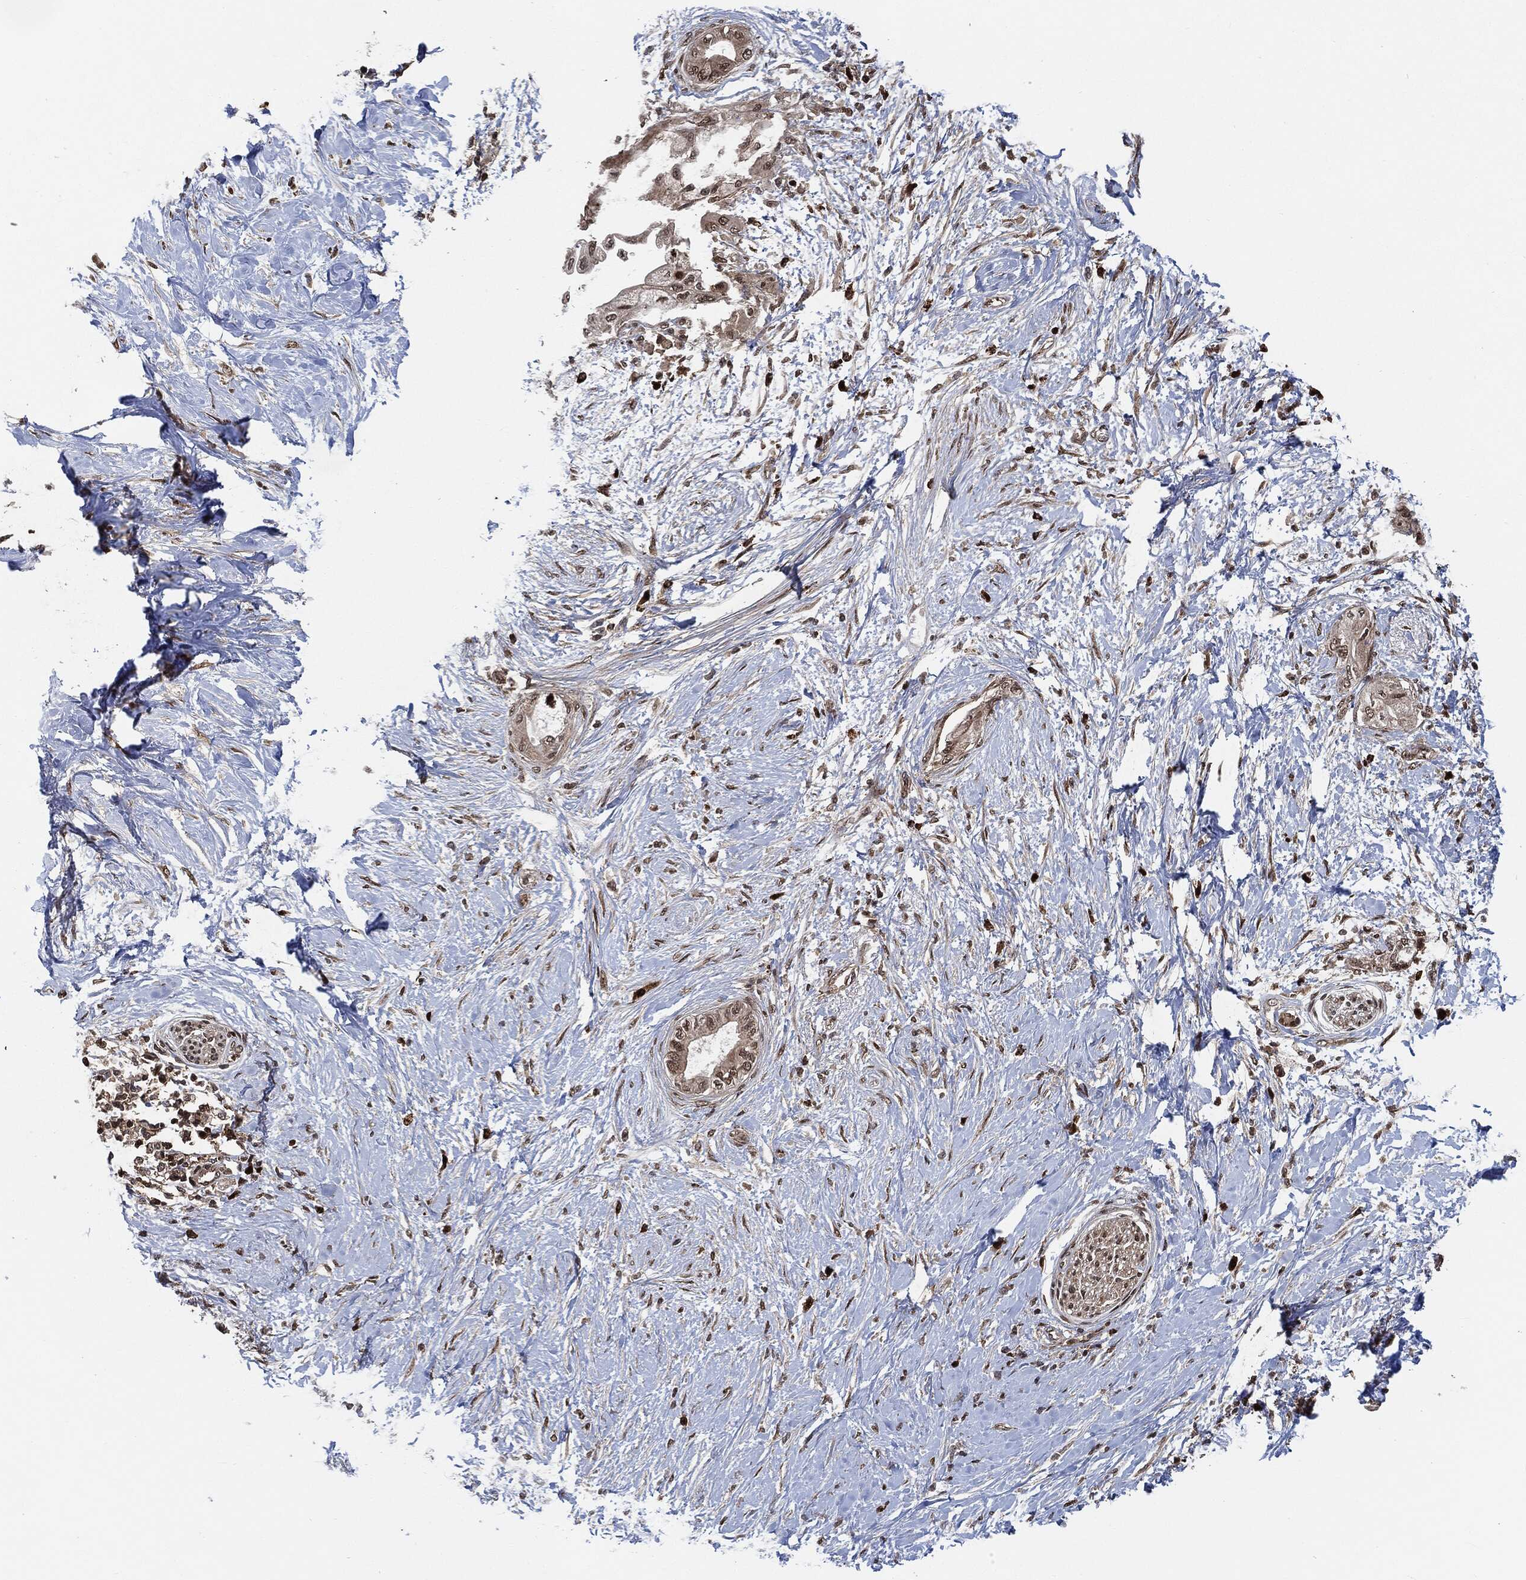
{"staining": {"intensity": "moderate", "quantity": ">75%", "location": "cytoplasmic/membranous,nuclear"}, "tissue": "pancreatic cancer", "cell_type": "Tumor cells", "image_type": "cancer", "snomed": [{"axis": "morphology", "description": "Normal tissue, NOS"}, {"axis": "morphology", "description": "Adenocarcinoma, NOS"}, {"axis": "topography", "description": "Pancreas"}, {"axis": "topography", "description": "Duodenum"}], "caption": "This micrograph demonstrates immunohistochemistry (IHC) staining of pancreatic adenocarcinoma, with medium moderate cytoplasmic/membranous and nuclear staining in about >75% of tumor cells.", "gene": "CUTA", "patient": {"sex": "female", "age": 60}}